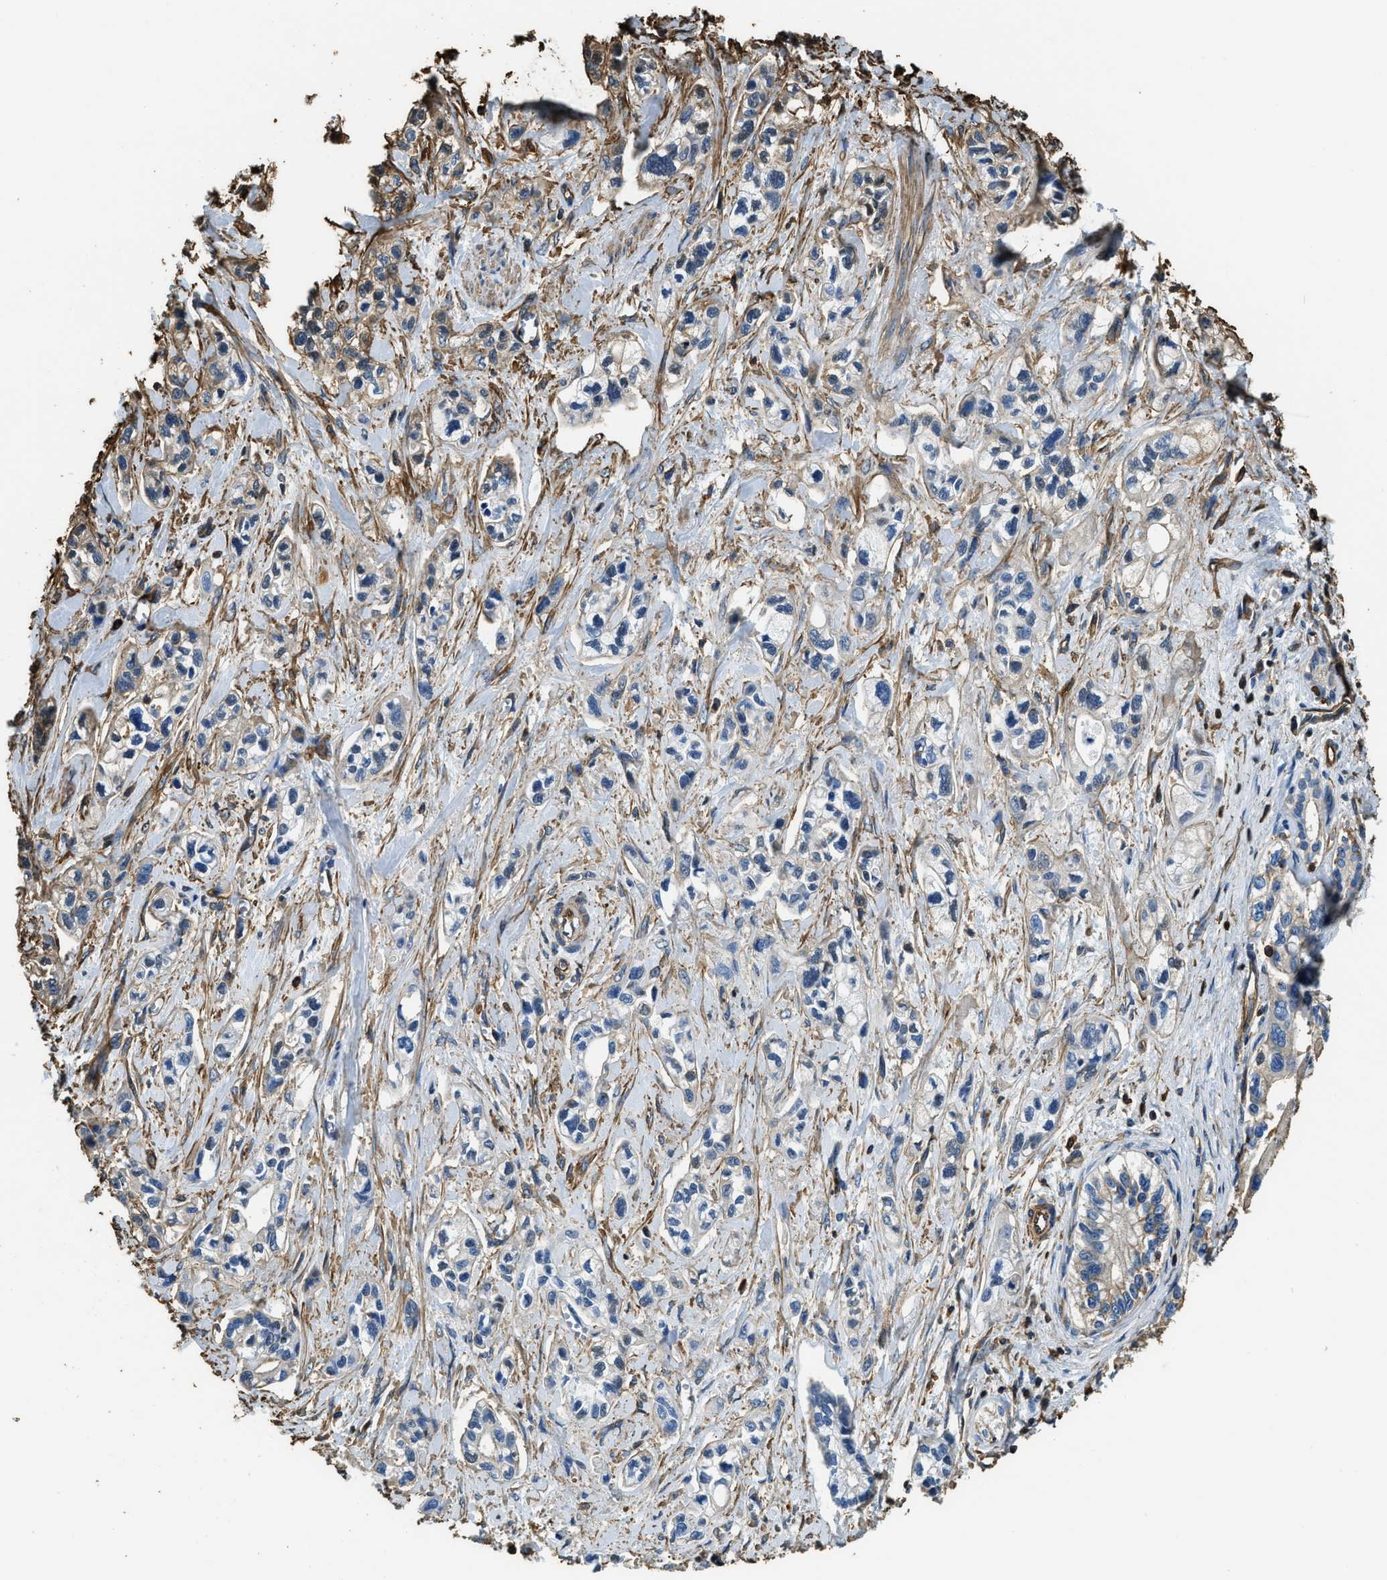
{"staining": {"intensity": "moderate", "quantity": "<25%", "location": "cytoplasmic/membranous"}, "tissue": "pancreatic cancer", "cell_type": "Tumor cells", "image_type": "cancer", "snomed": [{"axis": "morphology", "description": "Adenocarcinoma, NOS"}, {"axis": "topography", "description": "Pancreas"}], "caption": "Pancreatic cancer stained with a protein marker shows moderate staining in tumor cells.", "gene": "ACCS", "patient": {"sex": "male", "age": 74}}